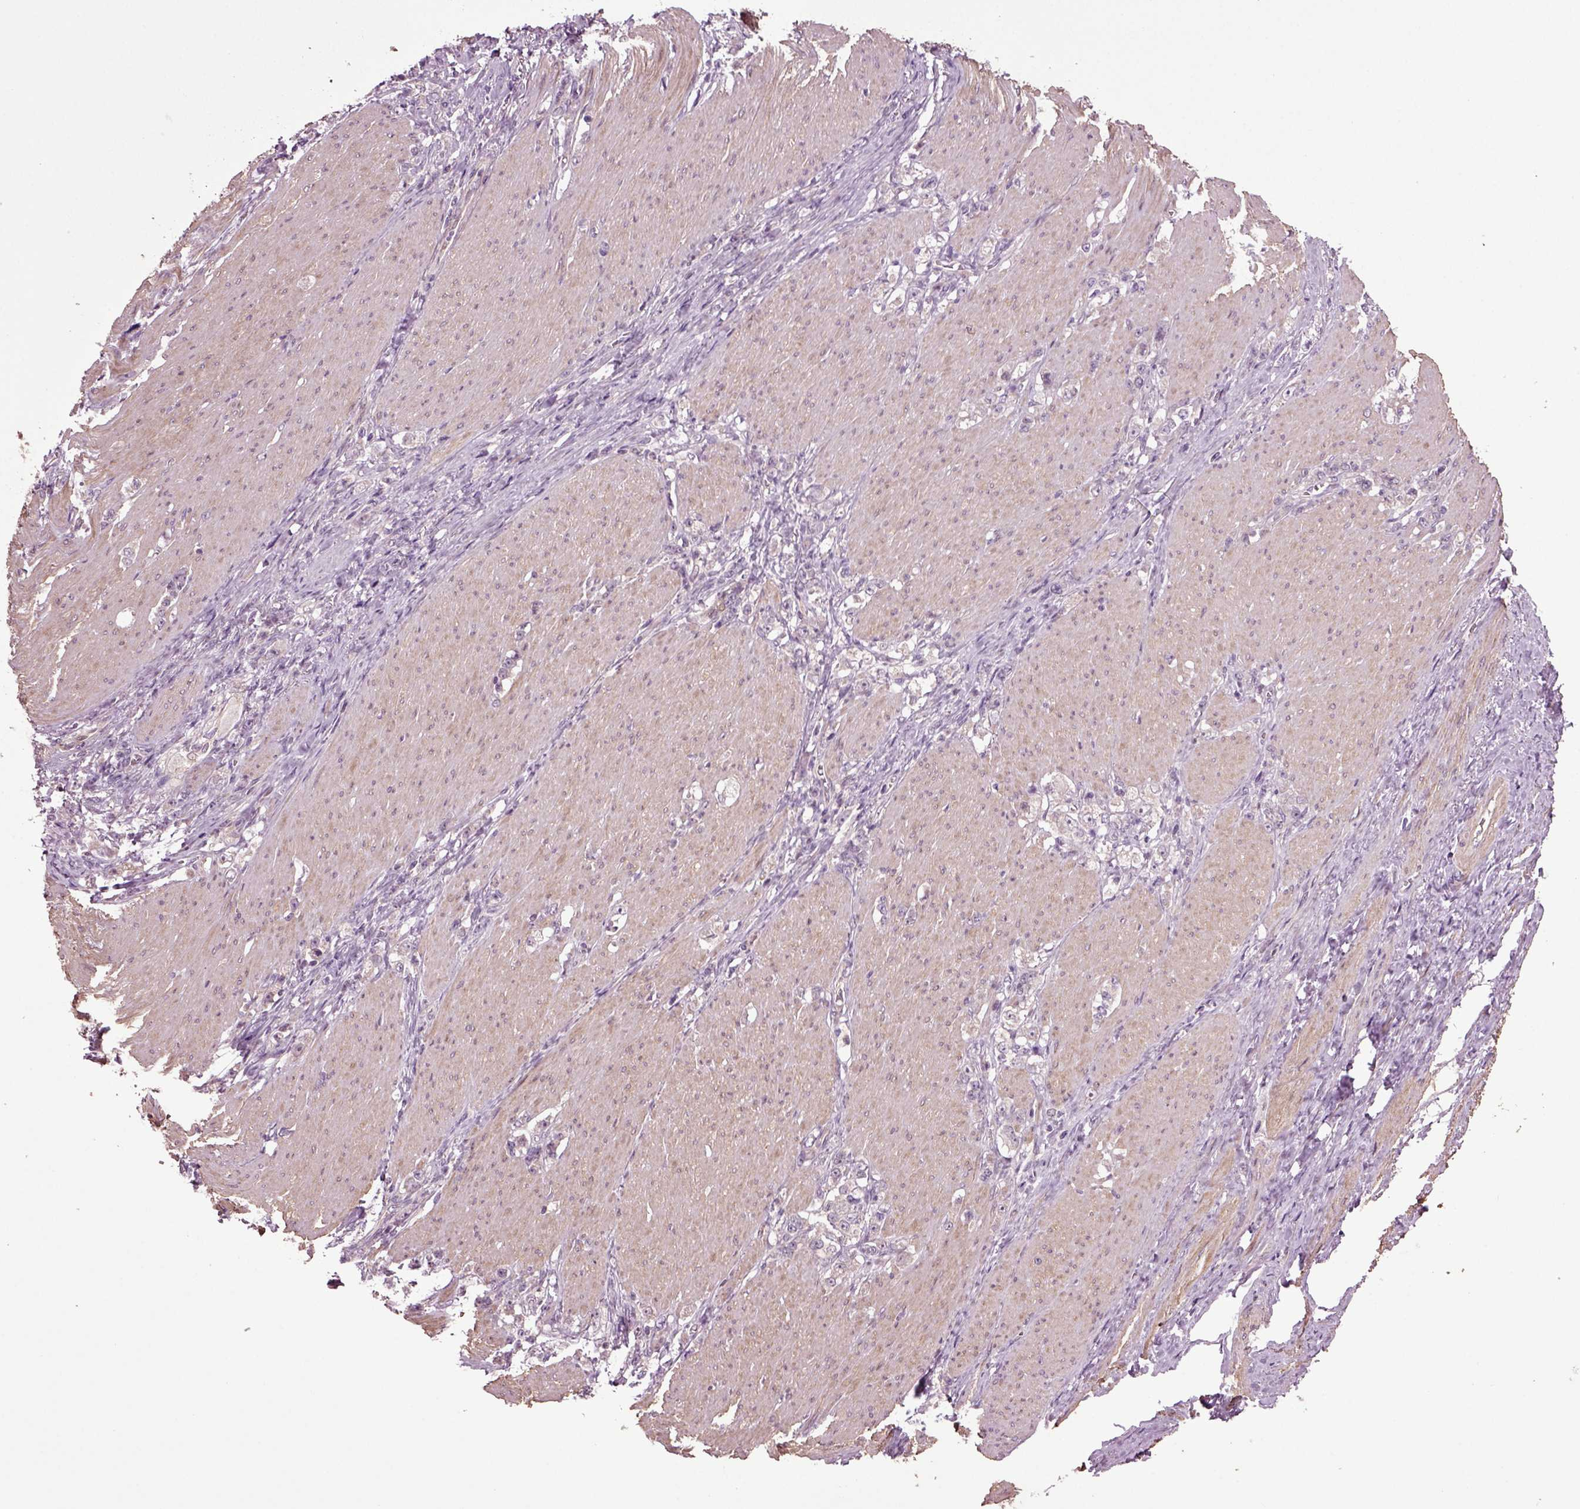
{"staining": {"intensity": "negative", "quantity": "none", "location": "none"}, "tissue": "stomach cancer", "cell_type": "Tumor cells", "image_type": "cancer", "snomed": [{"axis": "morphology", "description": "Adenocarcinoma, NOS"}, {"axis": "topography", "description": "Stomach, lower"}], "caption": "This is a histopathology image of IHC staining of stomach cancer (adenocarcinoma), which shows no positivity in tumor cells. (IHC, brightfield microscopy, high magnification).", "gene": "HAGHL", "patient": {"sex": "male", "age": 88}}